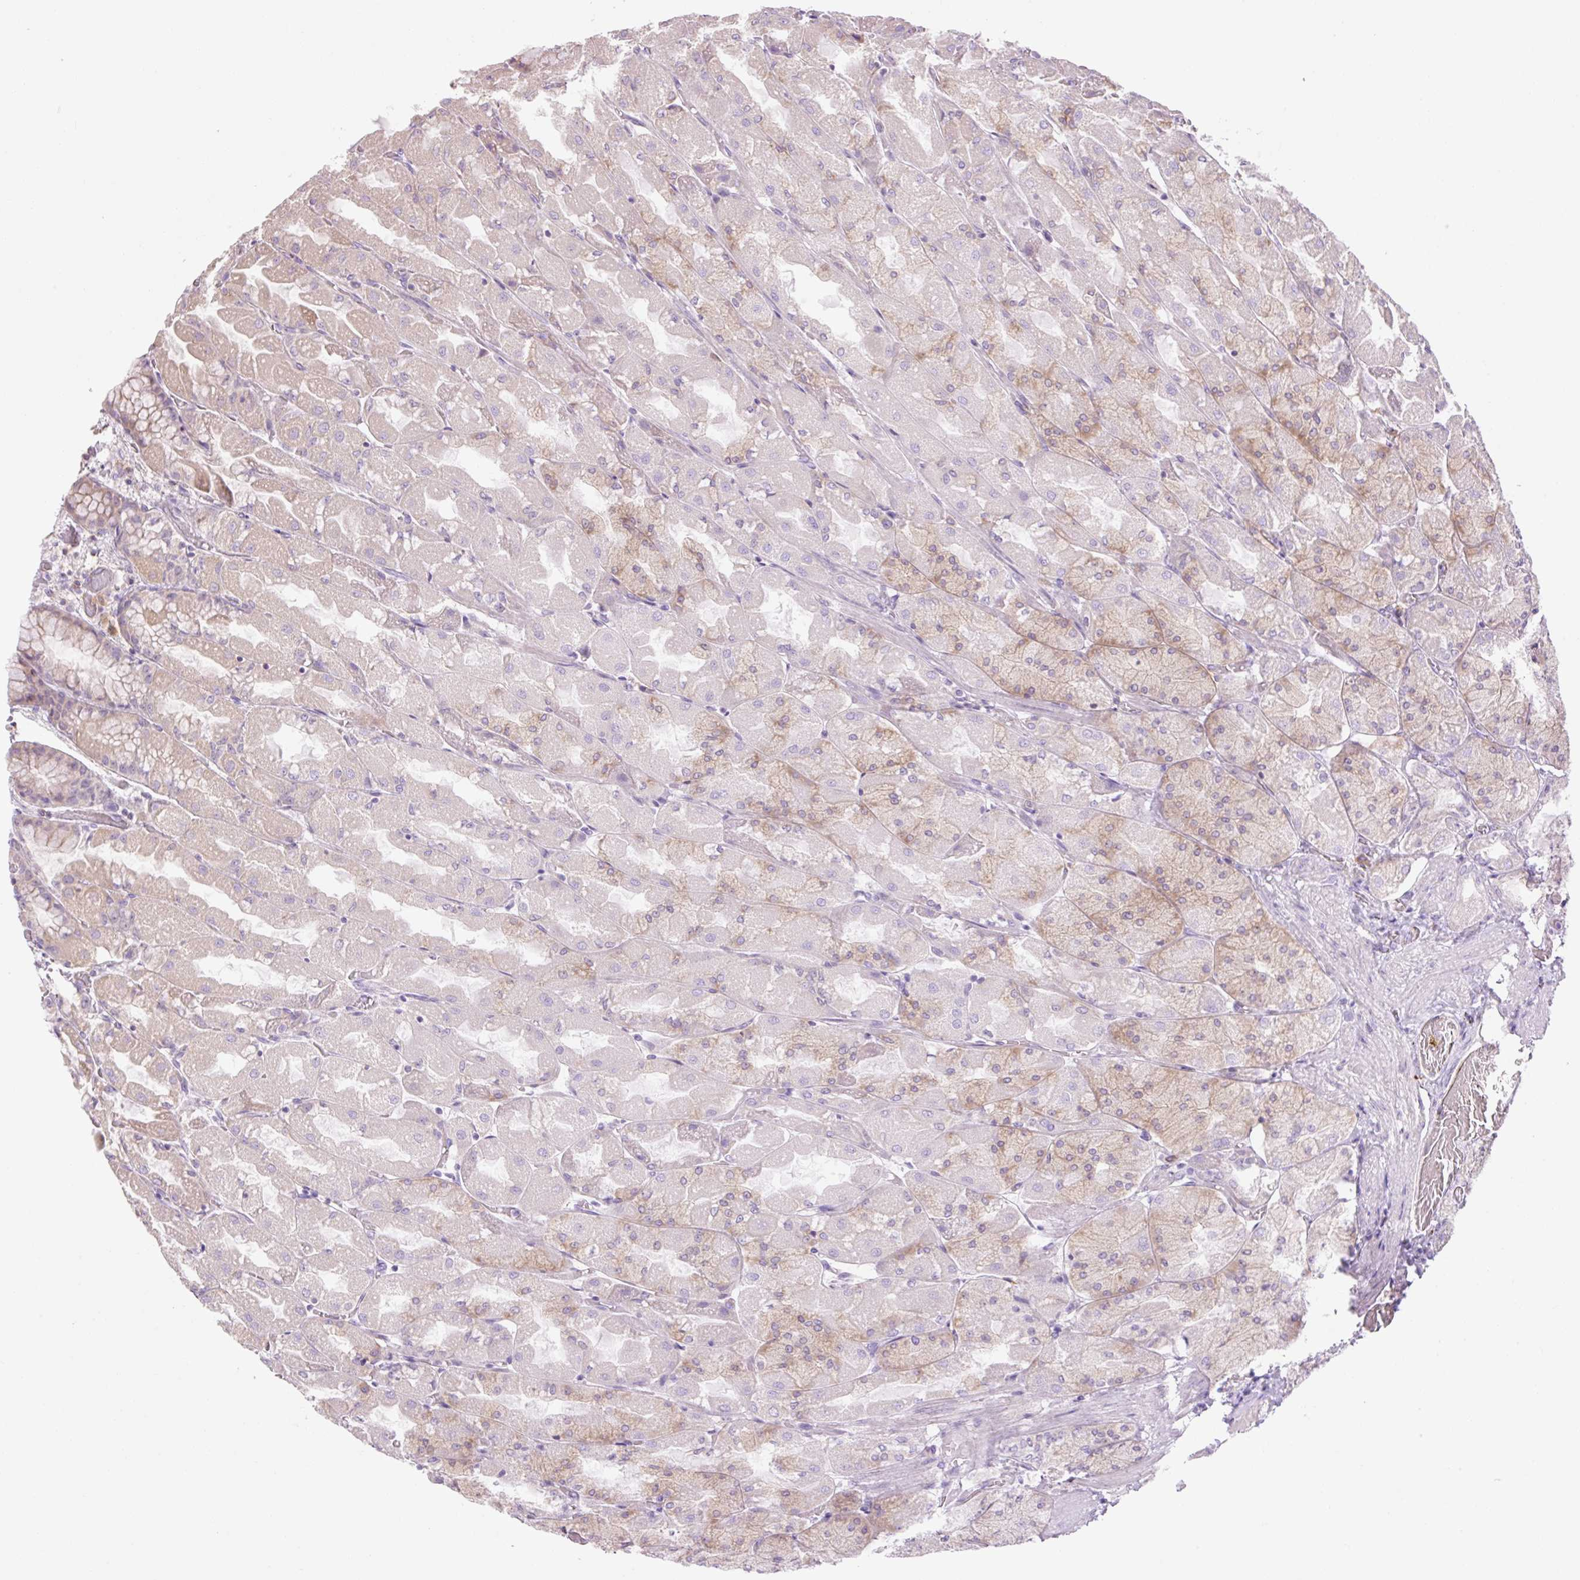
{"staining": {"intensity": "moderate", "quantity": "<25%", "location": "cytoplasmic/membranous"}, "tissue": "stomach", "cell_type": "Glandular cells", "image_type": "normal", "snomed": [{"axis": "morphology", "description": "Normal tissue, NOS"}, {"axis": "topography", "description": "Stomach"}], "caption": "Immunohistochemical staining of benign human stomach demonstrates moderate cytoplasmic/membranous protein staining in about <25% of glandular cells.", "gene": "GRID2", "patient": {"sex": "female", "age": 61}}